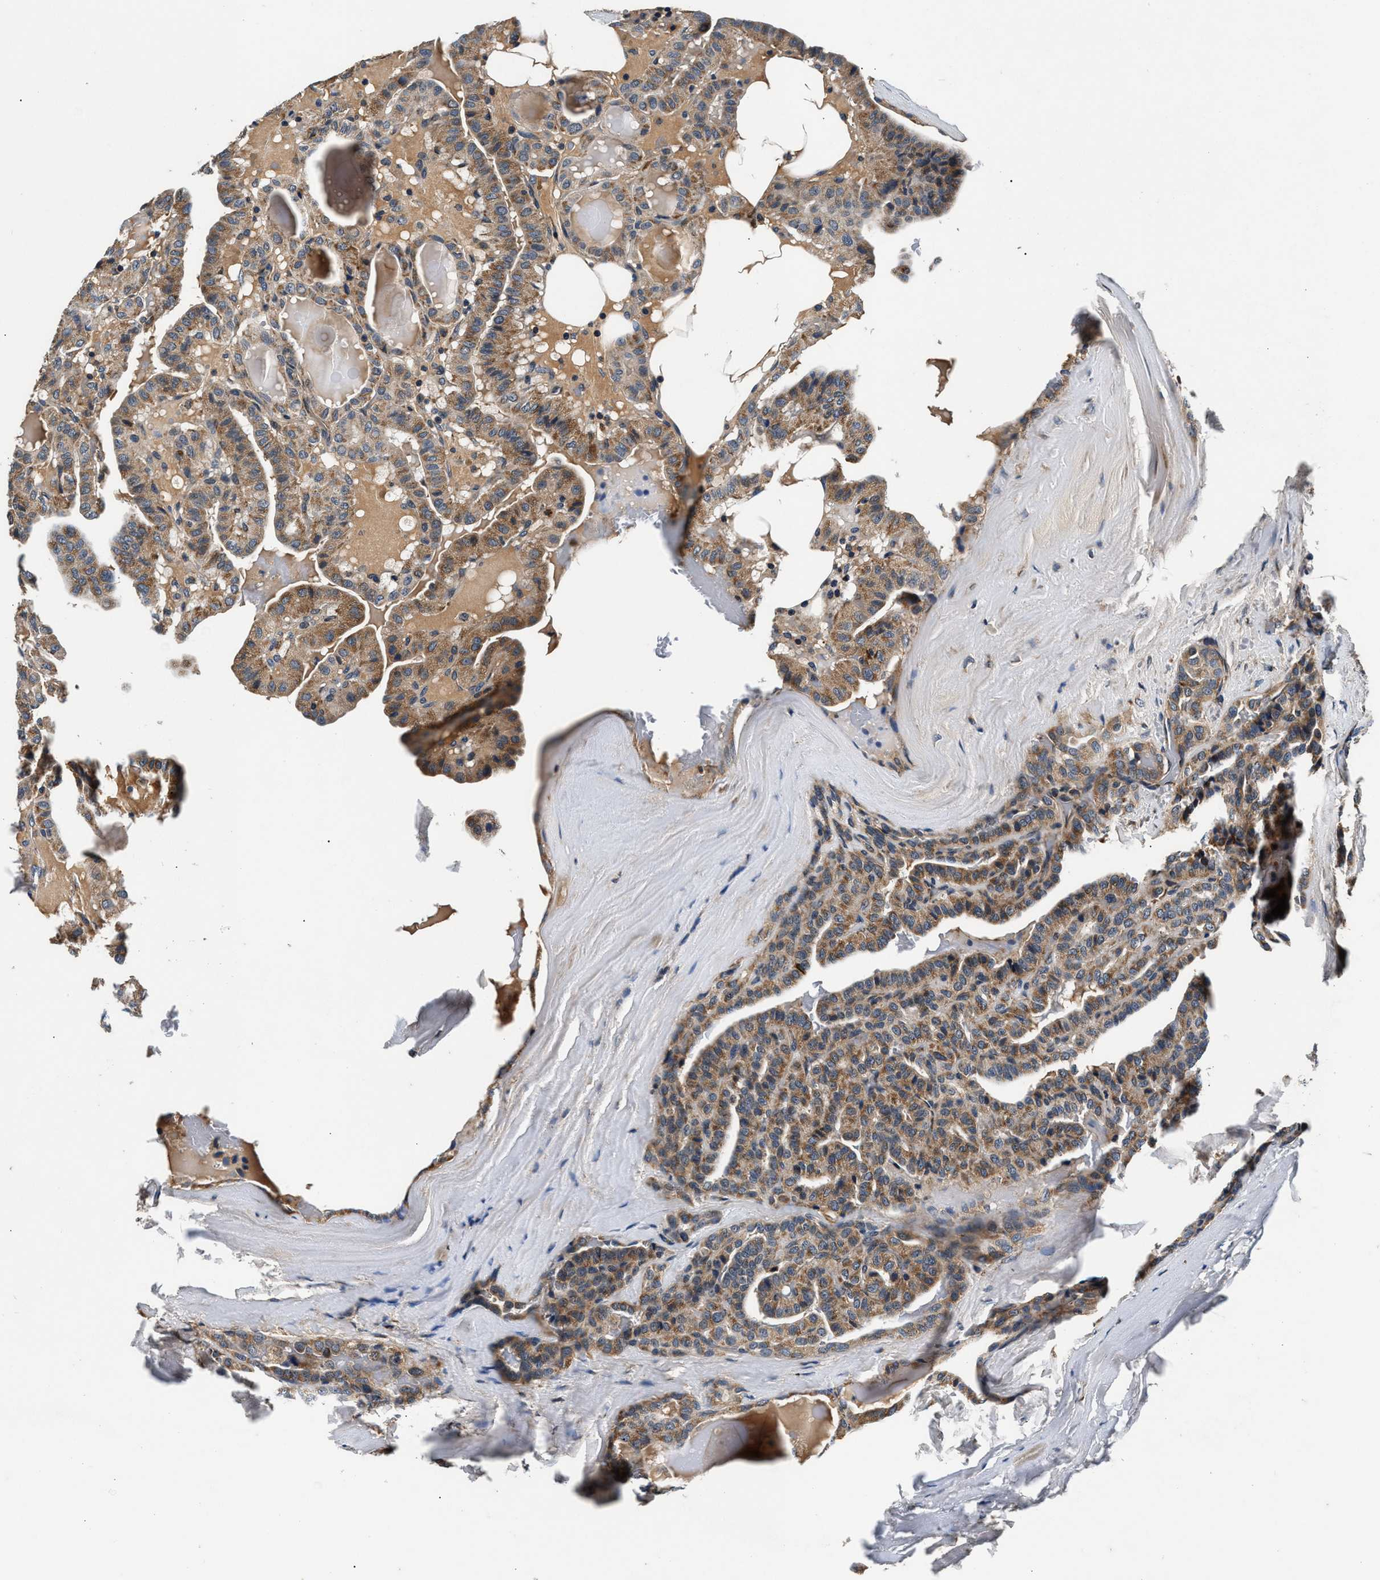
{"staining": {"intensity": "moderate", "quantity": ">75%", "location": "cytoplasmic/membranous"}, "tissue": "thyroid cancer", "cell_type": "Tumor cells", "image_type": "cancer", "snomed": [{"axis": "morphology", "description": "Papillary adenocarcinoma, NOS"}, {"axis": "topography", "description": "Thyroid gland"}], "caption": "Tumor cells demonstrate medium levels of moderate cytoplasmic/membranous positivity in about >75% of cells in papillary adenocarcinoma (thyroid).", "gene": "IMMT", "patient": {"sex": "male", "age": 77}}